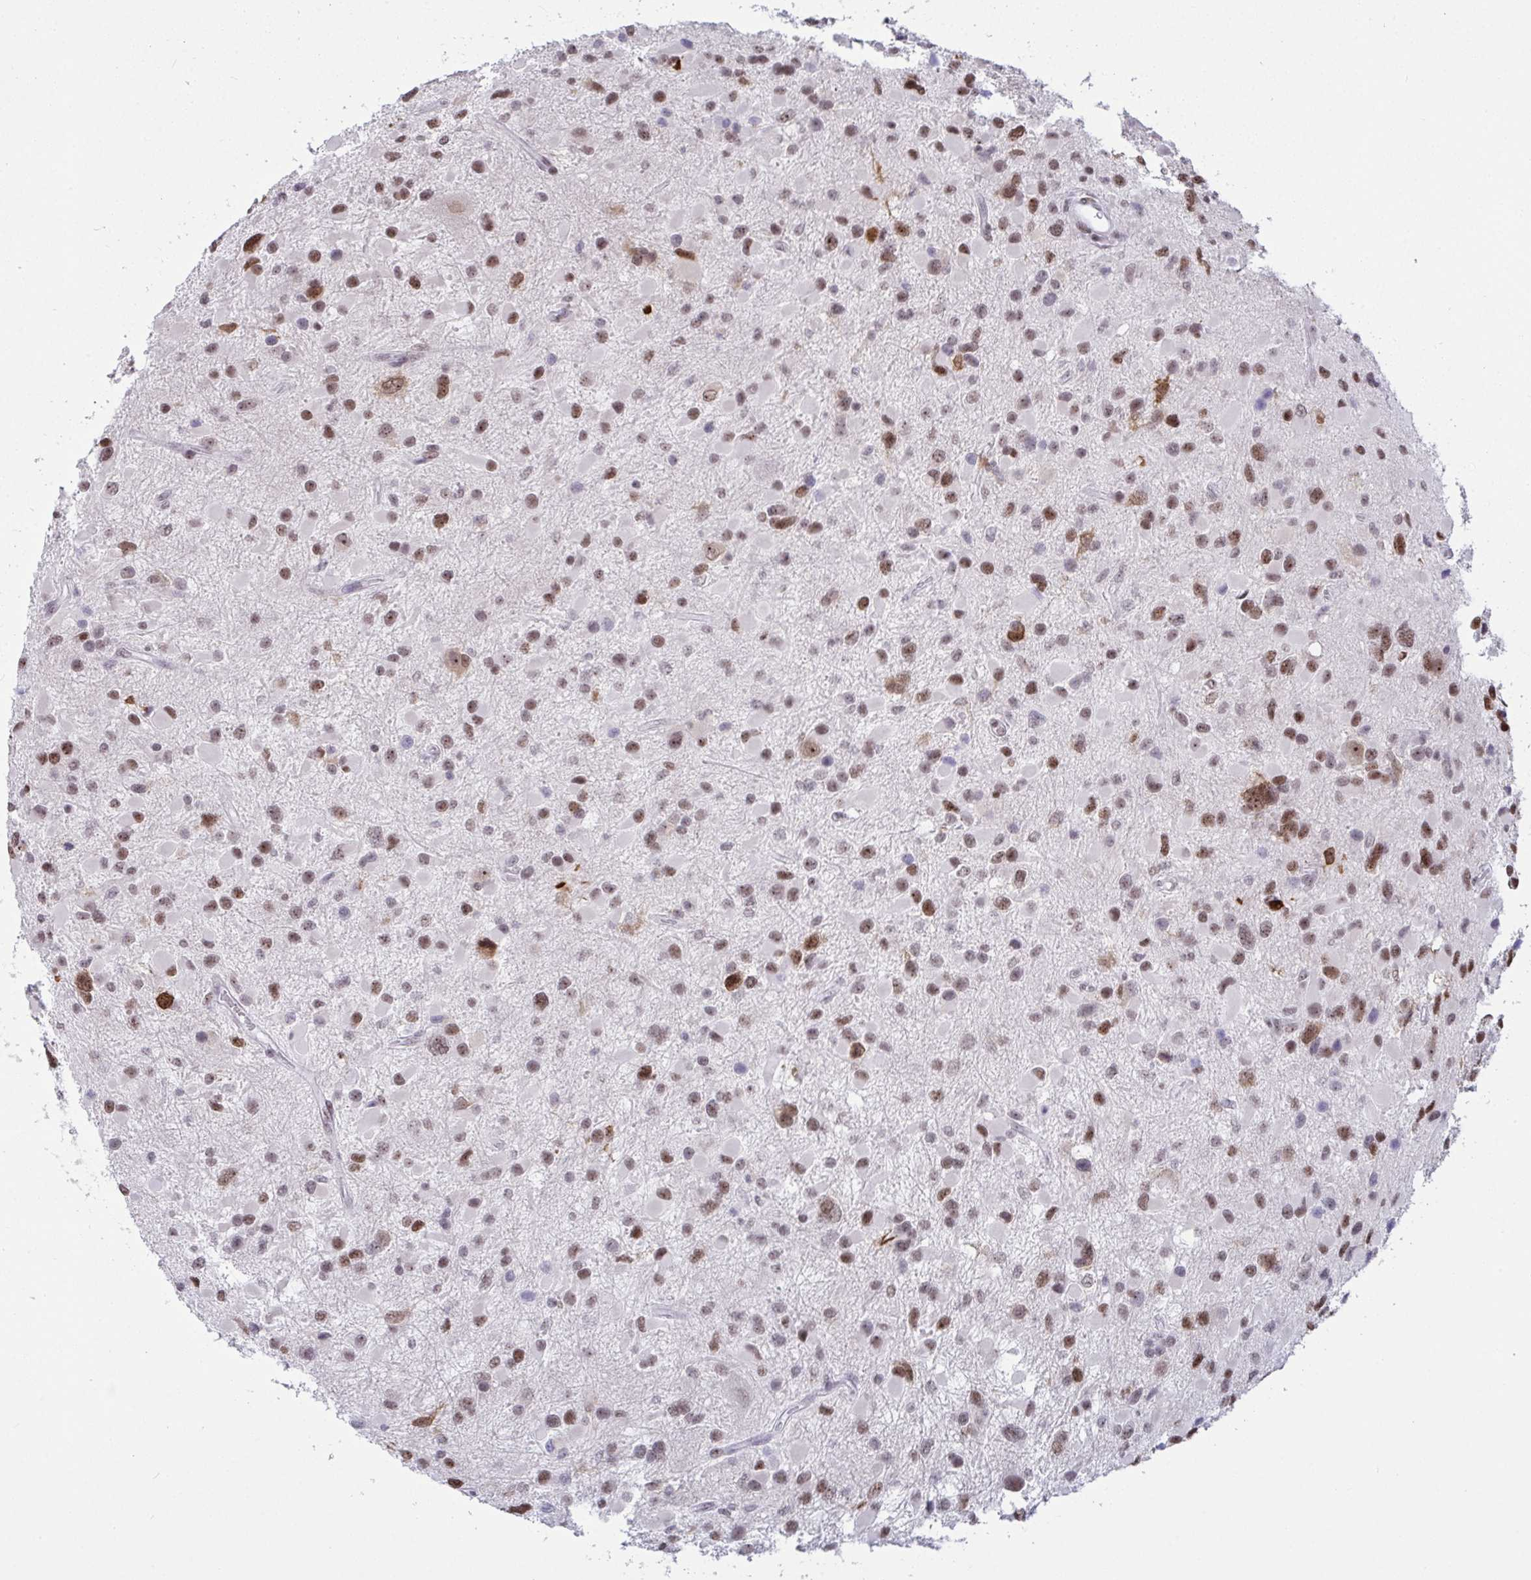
{"staining": {"intensity": "moderate", "quantity": ">75%", "location": "nuclear"}, "tissue": "glioma", "cell_type": "Tumor cells", "image_type": "cancer", "snomed": [{"axis": "morphology", "description": "Glioma, malignant, Low grade"}, {"axis": "topography", "description": "Brain"}], "caption": "This image reveals immunohistochemistry staining of human low-grade glioma (malignant), with medium moderate nuclear positivity in about >75% of tumor cells.", "gene": "SUPT16H", "patient": {"sex": "female", "age": 32}}